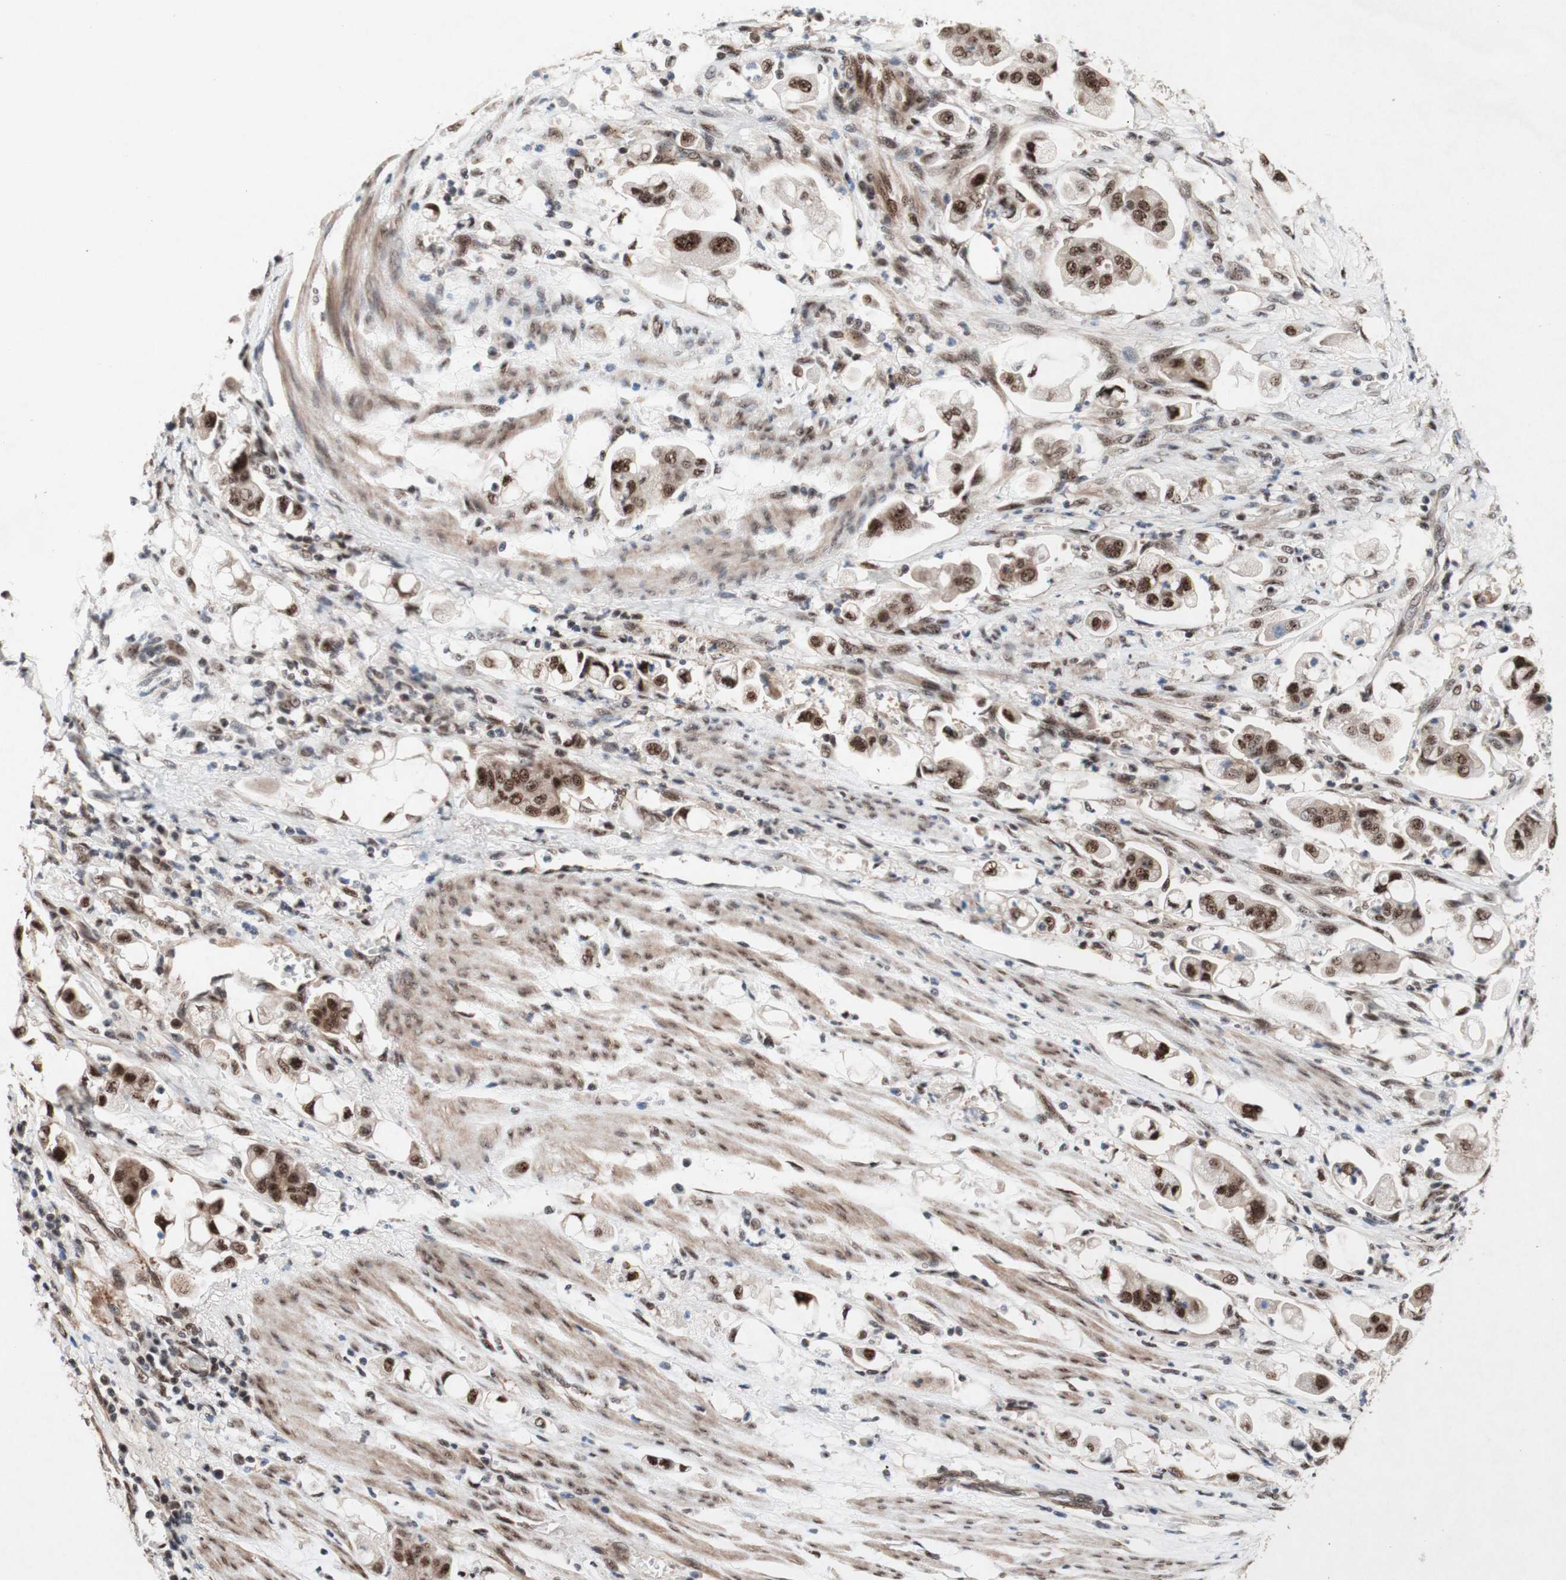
{"staining": {"intensity": "strong", "quantity": ">75%", "location": "nuclear"}, "tissue": "stomach cancer", "cell_type": "Tumor cells", "image_type": "cancer", "snomed": [{"axis": "morphology", "description": "Adenocarcinoma, NOS"}, {"axis": "topography", "description": "Stomach"}], "caption": "Human adenocarcinoma (stomach) stained with a brown dye reveals strong nuclear positive expression in approximately >75% of tumor cells.", "gene": "TLE1", "patient": {"sex": "male", "age": 62}}